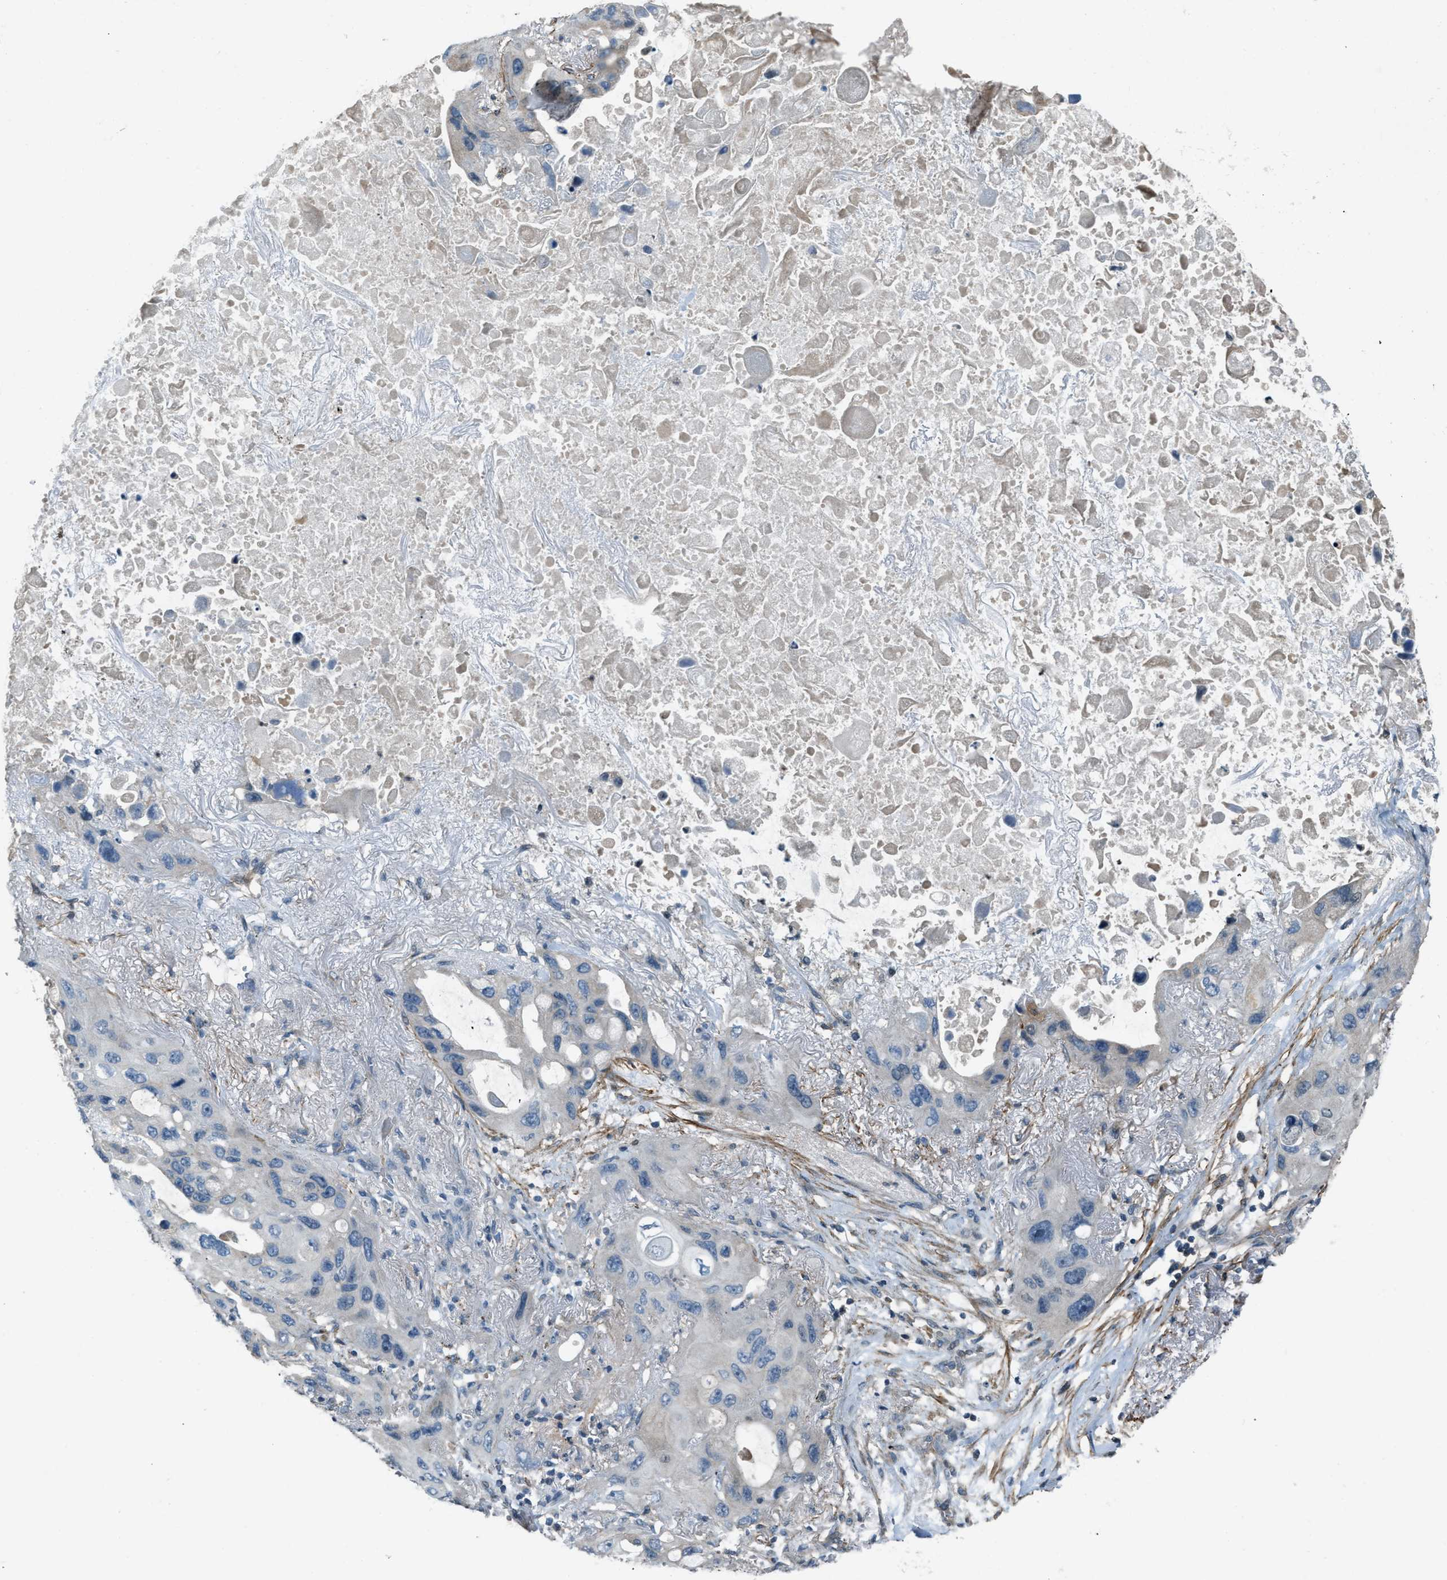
{"staining": {"intensity": "negative", "quantity": "none", "location": "none"}, "tissue": "lung cancer", "cell_type": "Tumor cells", "image_type": "cancer", "snomed": [{"axis": "morphology", "description": "Squamous cell carcinoma, NOS"}, {"axis": "topography", "description": "Lung"}], "caption": "An IHC photomicrograph of squamous cell carcinoma (lung) is shown. There is no staining in tumor cells of squamous cell carcinoma (lung).", "gene": "FBLN2", "patient": {"sex": "female", "age": 73}}